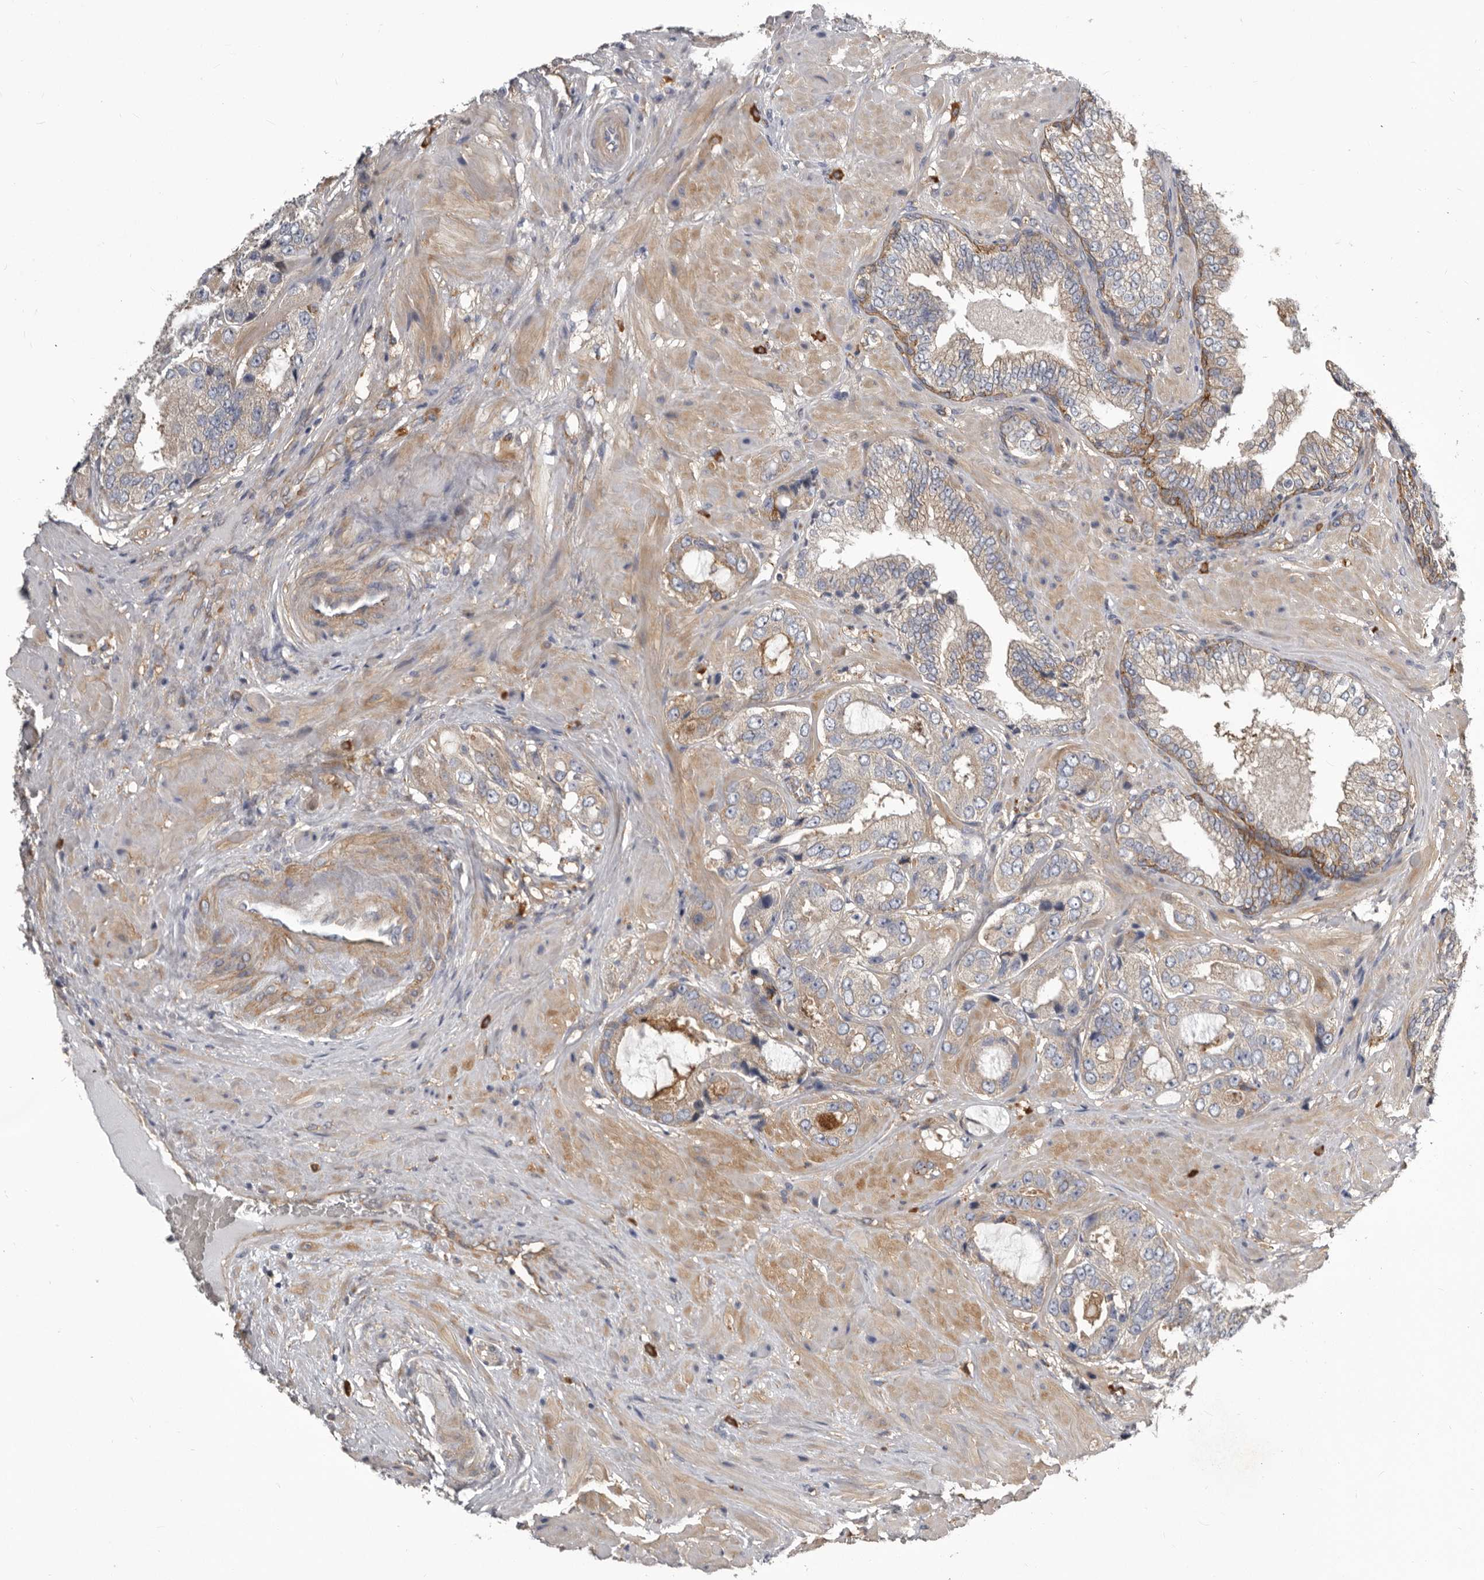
{"staining": {"intensity": "negative", "quantity": "none", "location": "none"}, "tissue": "prostate cancer", "cell_type": "Tumor cells", "image_type": "cancer", "snomed": [{"axis": "morphology", "description": "Adenocarcinoma, High grade"}, {"axis": "topography", "description": "Prostate"}], "caption": "This image is of prostate cancer stained with immunohistochemistry (IHC) to label a protein in brown with the nuclei are counter-stained blue. There is no staining in tumor cells.", "gene": "ENAH", "patient": {"sex": "male", "age": 59}}